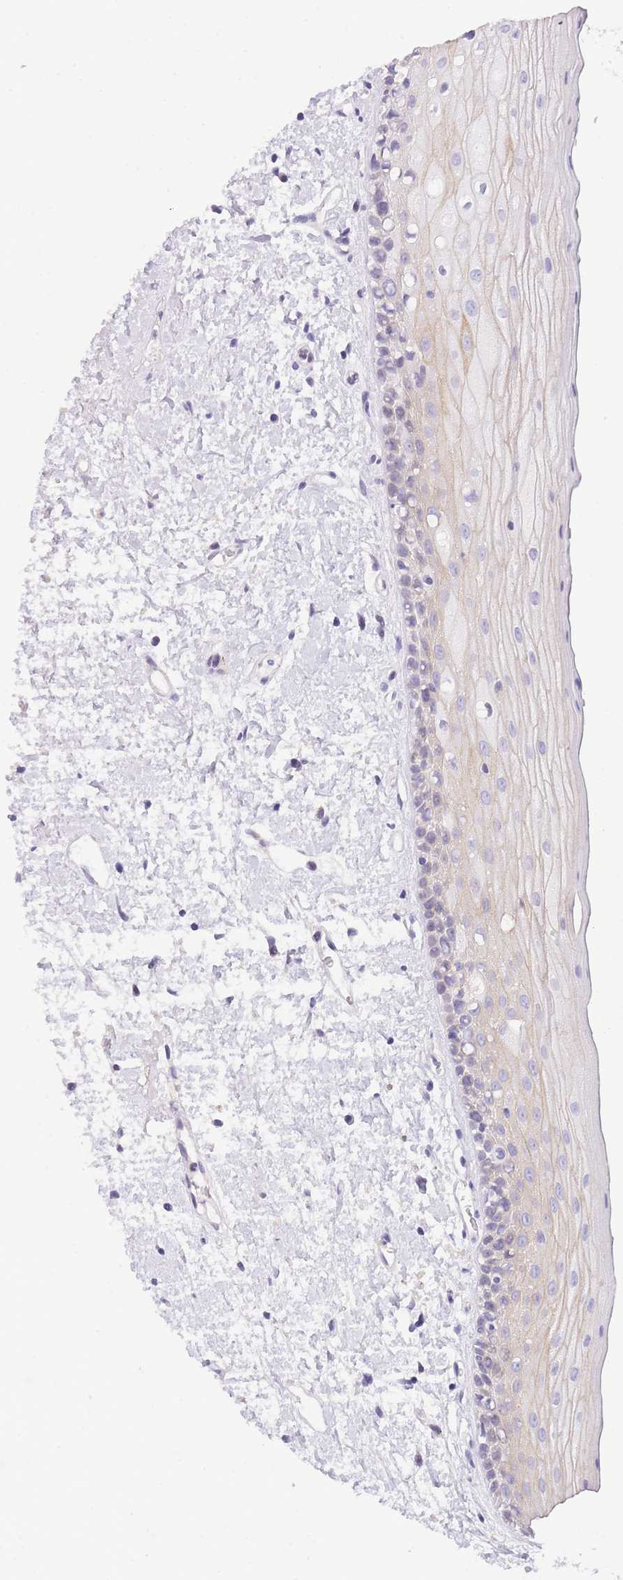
{"staining": {"intensity": "moderate", "quantity": "<25%", "location": "cytoplasmic/membranous"}, "tissue": "oral mucosa", "cell_type": "Squamous epithelial cells", "image_type": "normal", "snomed": [{"axis": "morphology", "description": "Normal tissue, NOS"}, {"axis": "topography", "description": "Oral tissue"}], "caption": "Immunohistochemistry (IHC) histopathology image of normal human oral mucosa stained for a protein (brown), which demonstrates low levels of moderate cytoplasmic/membranous expression in about <25% of squamous epithelial cells.", "gene": "TIFAB", "patient": {"sex": "female", "age": 76}}